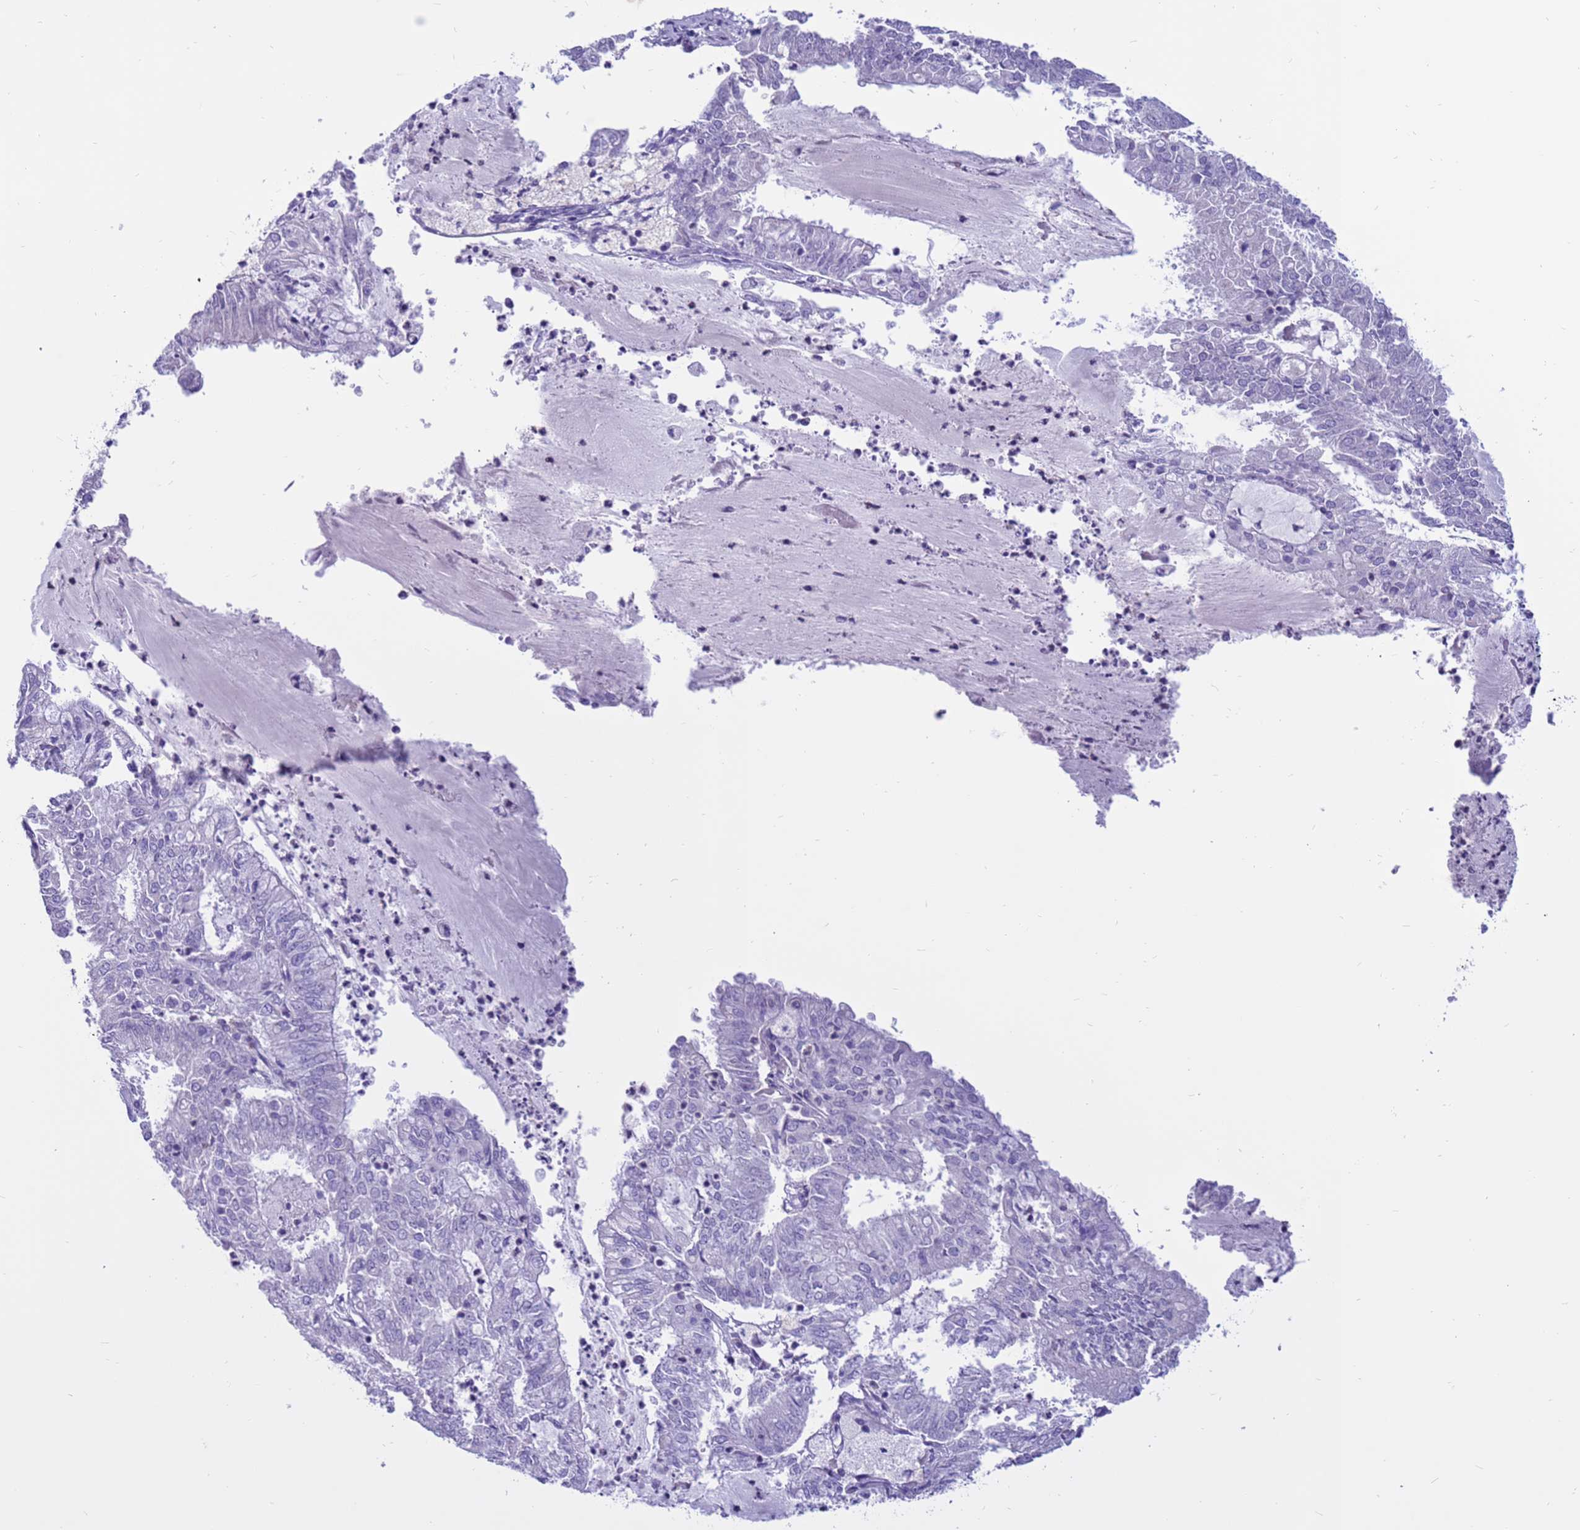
{"staining": {"intensity": "negative", "quantity": "none", "location": "none"}, "tissue": "endometrial cancer", "cell_type": "Tumor cells", "image_type": "cancer", "snomed": [{"axis": "morphology", "description": "Adenocarcinoma, NOS"}, {"axis": "topography", "description": "Endometrium"}], "caption": "High magnification brightfield microscopy of adenocarcinoma (endometrial) stained with DAB (brown) and counterstained with hematoxylin (blue): tumor cells show no significant expression.", "gene": "PDE10A", "patient": {"sex": "female", "age": 57}}